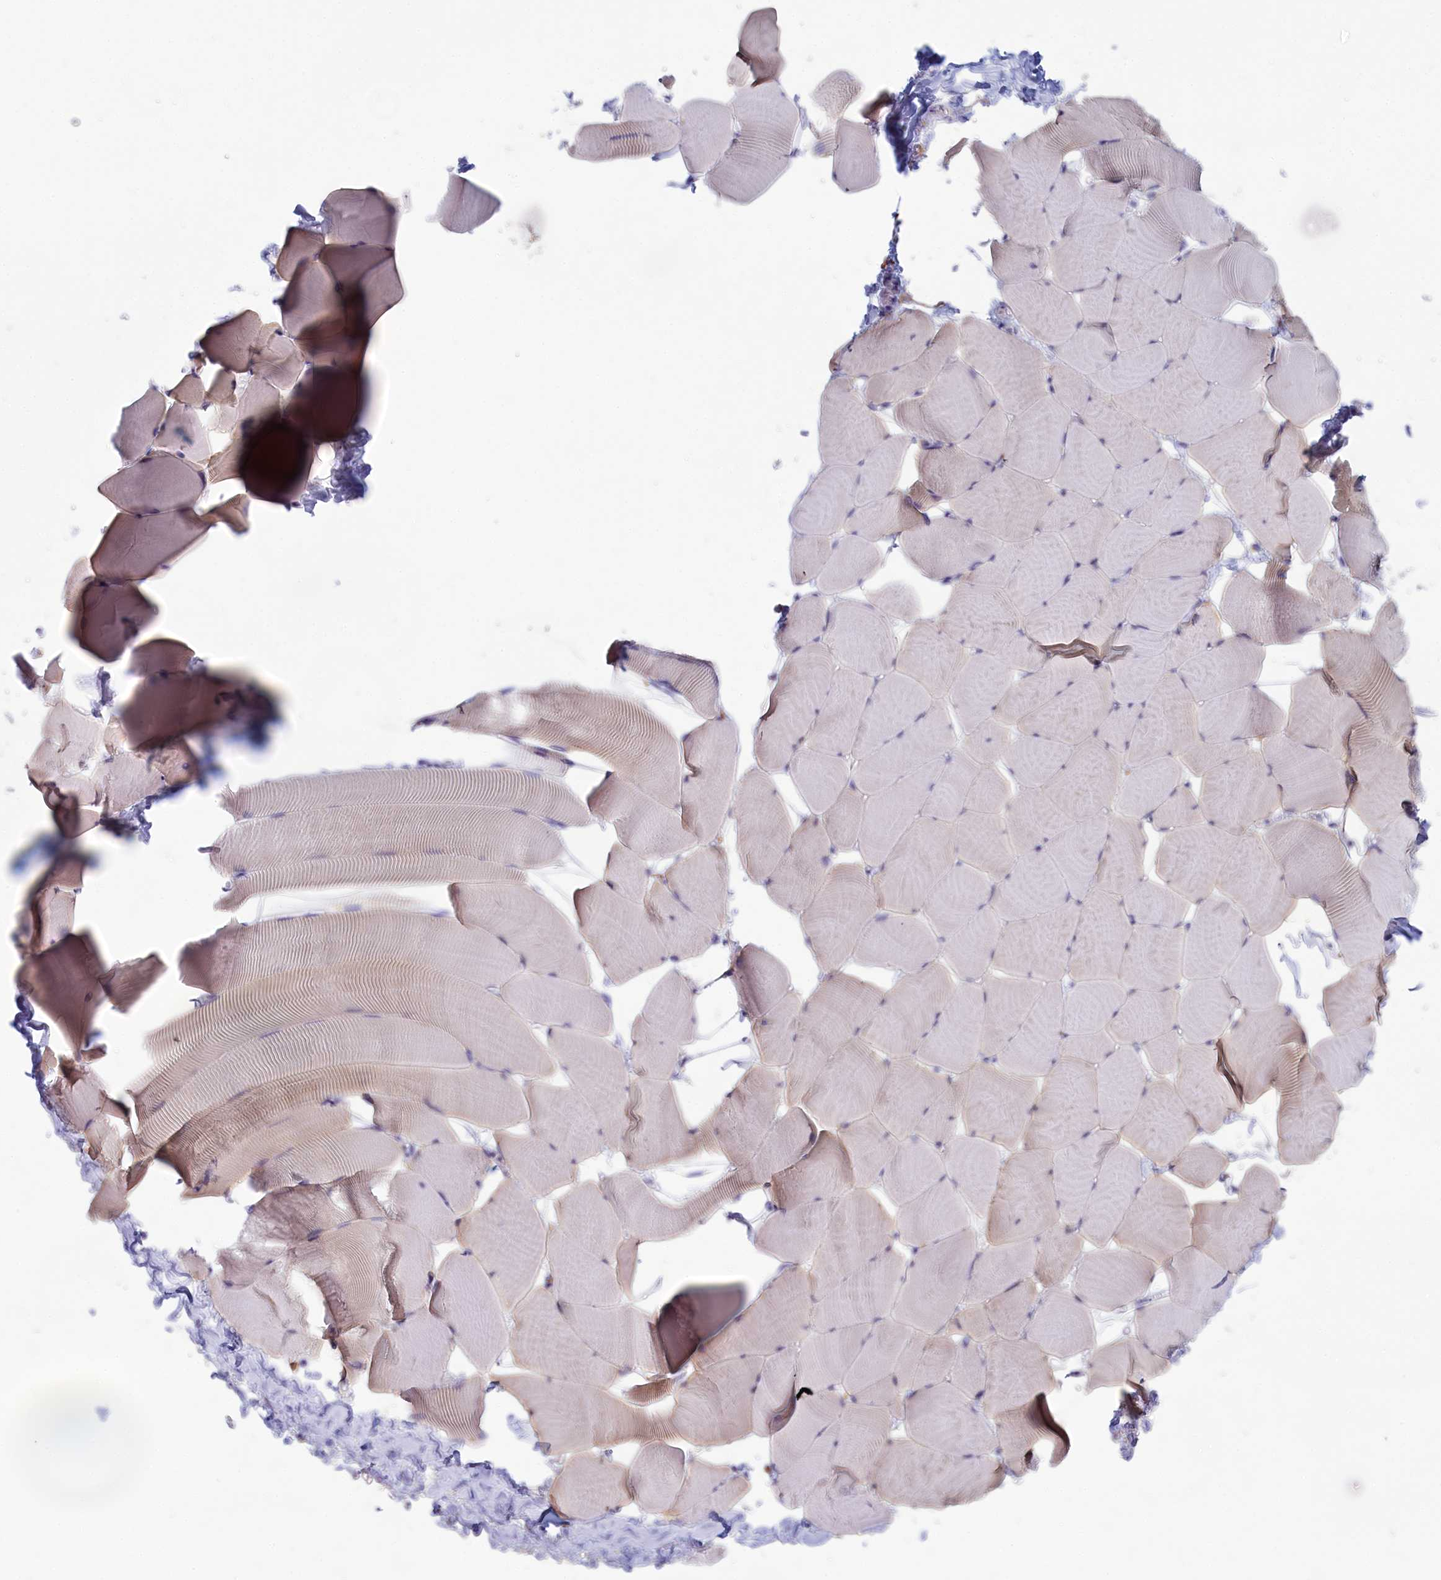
{"staining": {"intensity": "negative", "quantity": "none", "location": "none"}, "tissue": "skeletal muscle", "cell_type": "Myocytes", "image_type": "normal", "snomed": [{"axis": "morphology", "description": "Normal tissue, NOS"}, {"axis": "topography", "description": "Skeletal muscle"}], "caption": "Myocytes show no significant positivity in unremarkable skeletal muscle.", "gene": "WDR6", "patient": {"sex": "male", "age": 25}}